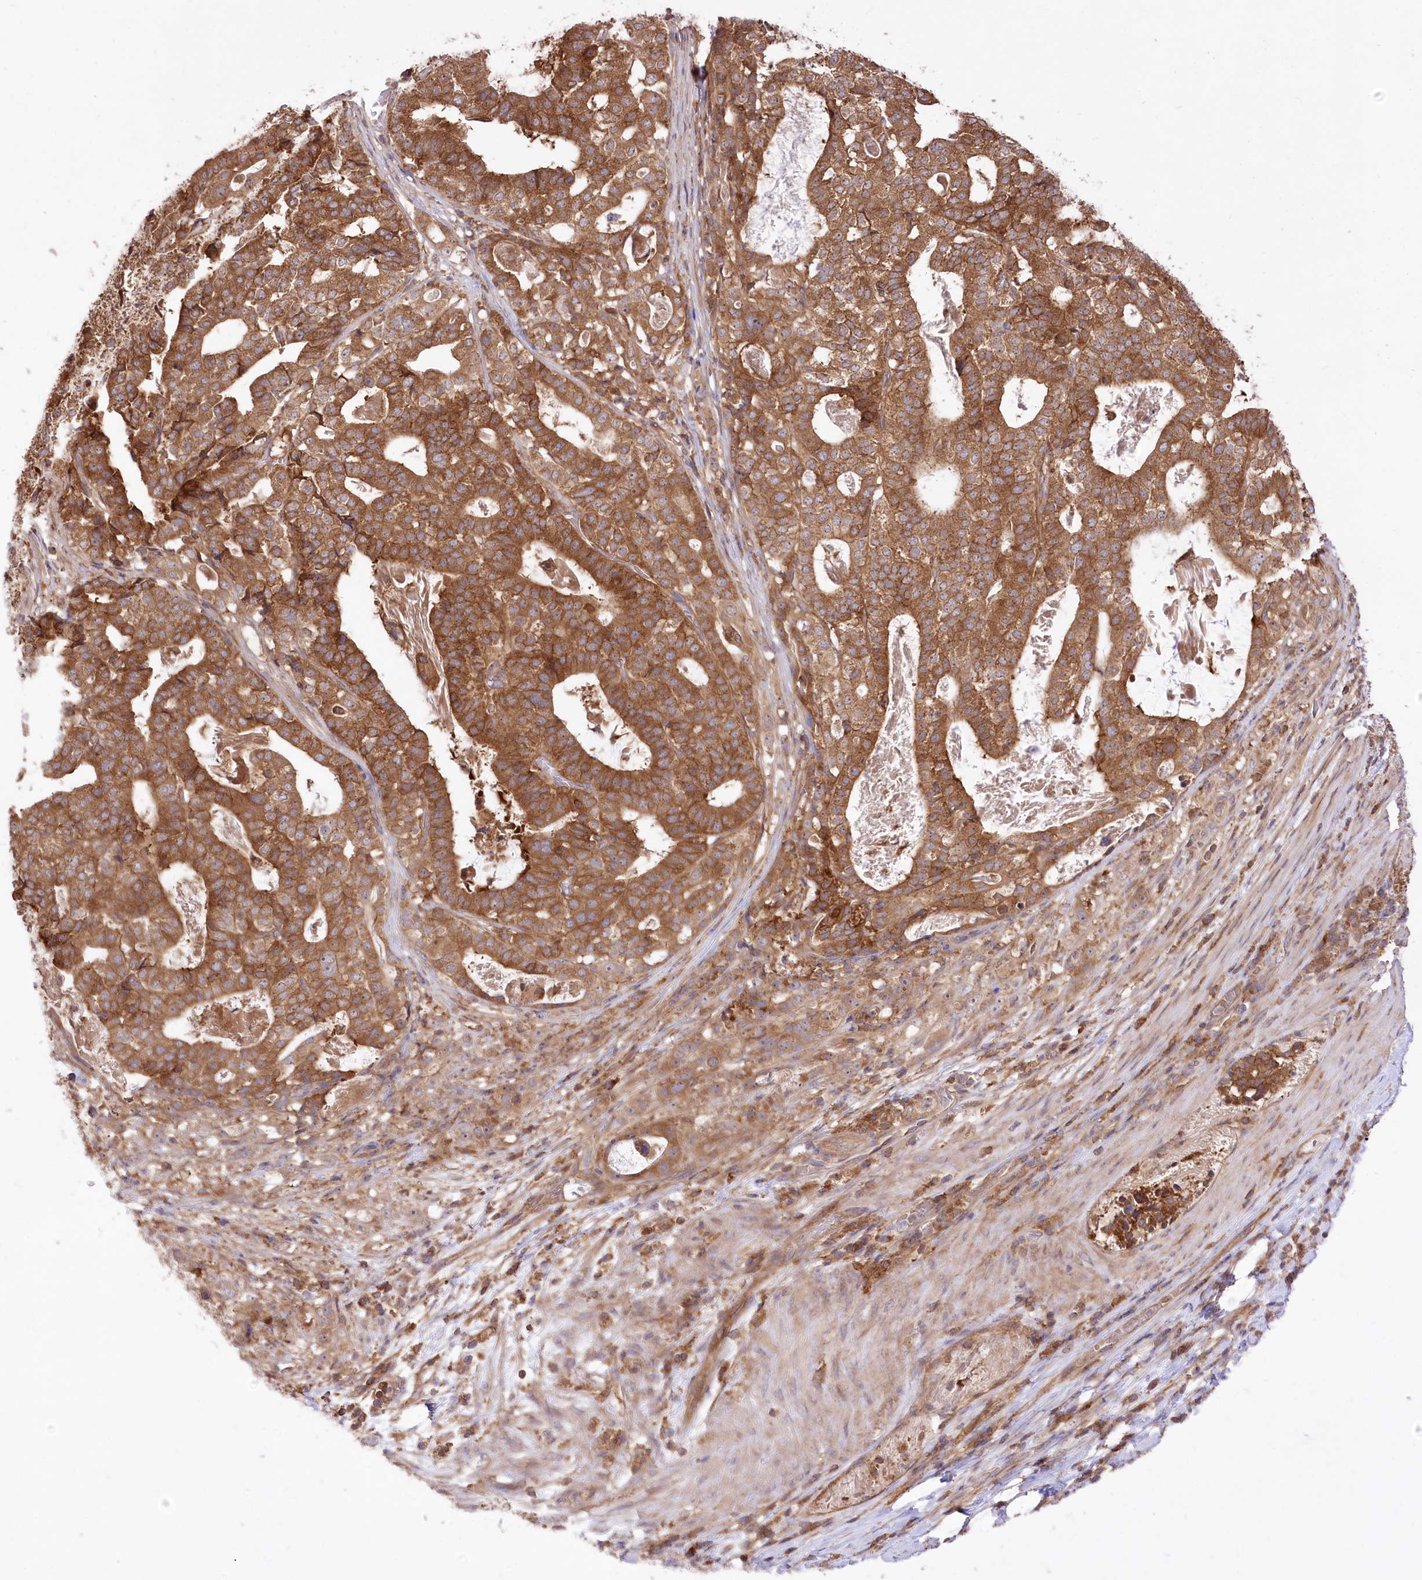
{"staining": {"intensity": "strong", "quantity": ">75%", "location": "cytoplasmic/membranous"}, "tissue": "stomach cancer", "cell_type": "Tumor cells", "image_type": "cancer", "snomed": [{"axis": "morphology", "description": "Adenocarcinoma, NOS"}, {"axis": "topography", "description": "Stomach"}], "caption": "Tumor cells show high levels of strong cytoplasmic/membranous expression in about >75% of cells in stomach cancer (adenocarcinoma).", "gene": "XYLB", "patient": {"sex": "male", "age": 48}}